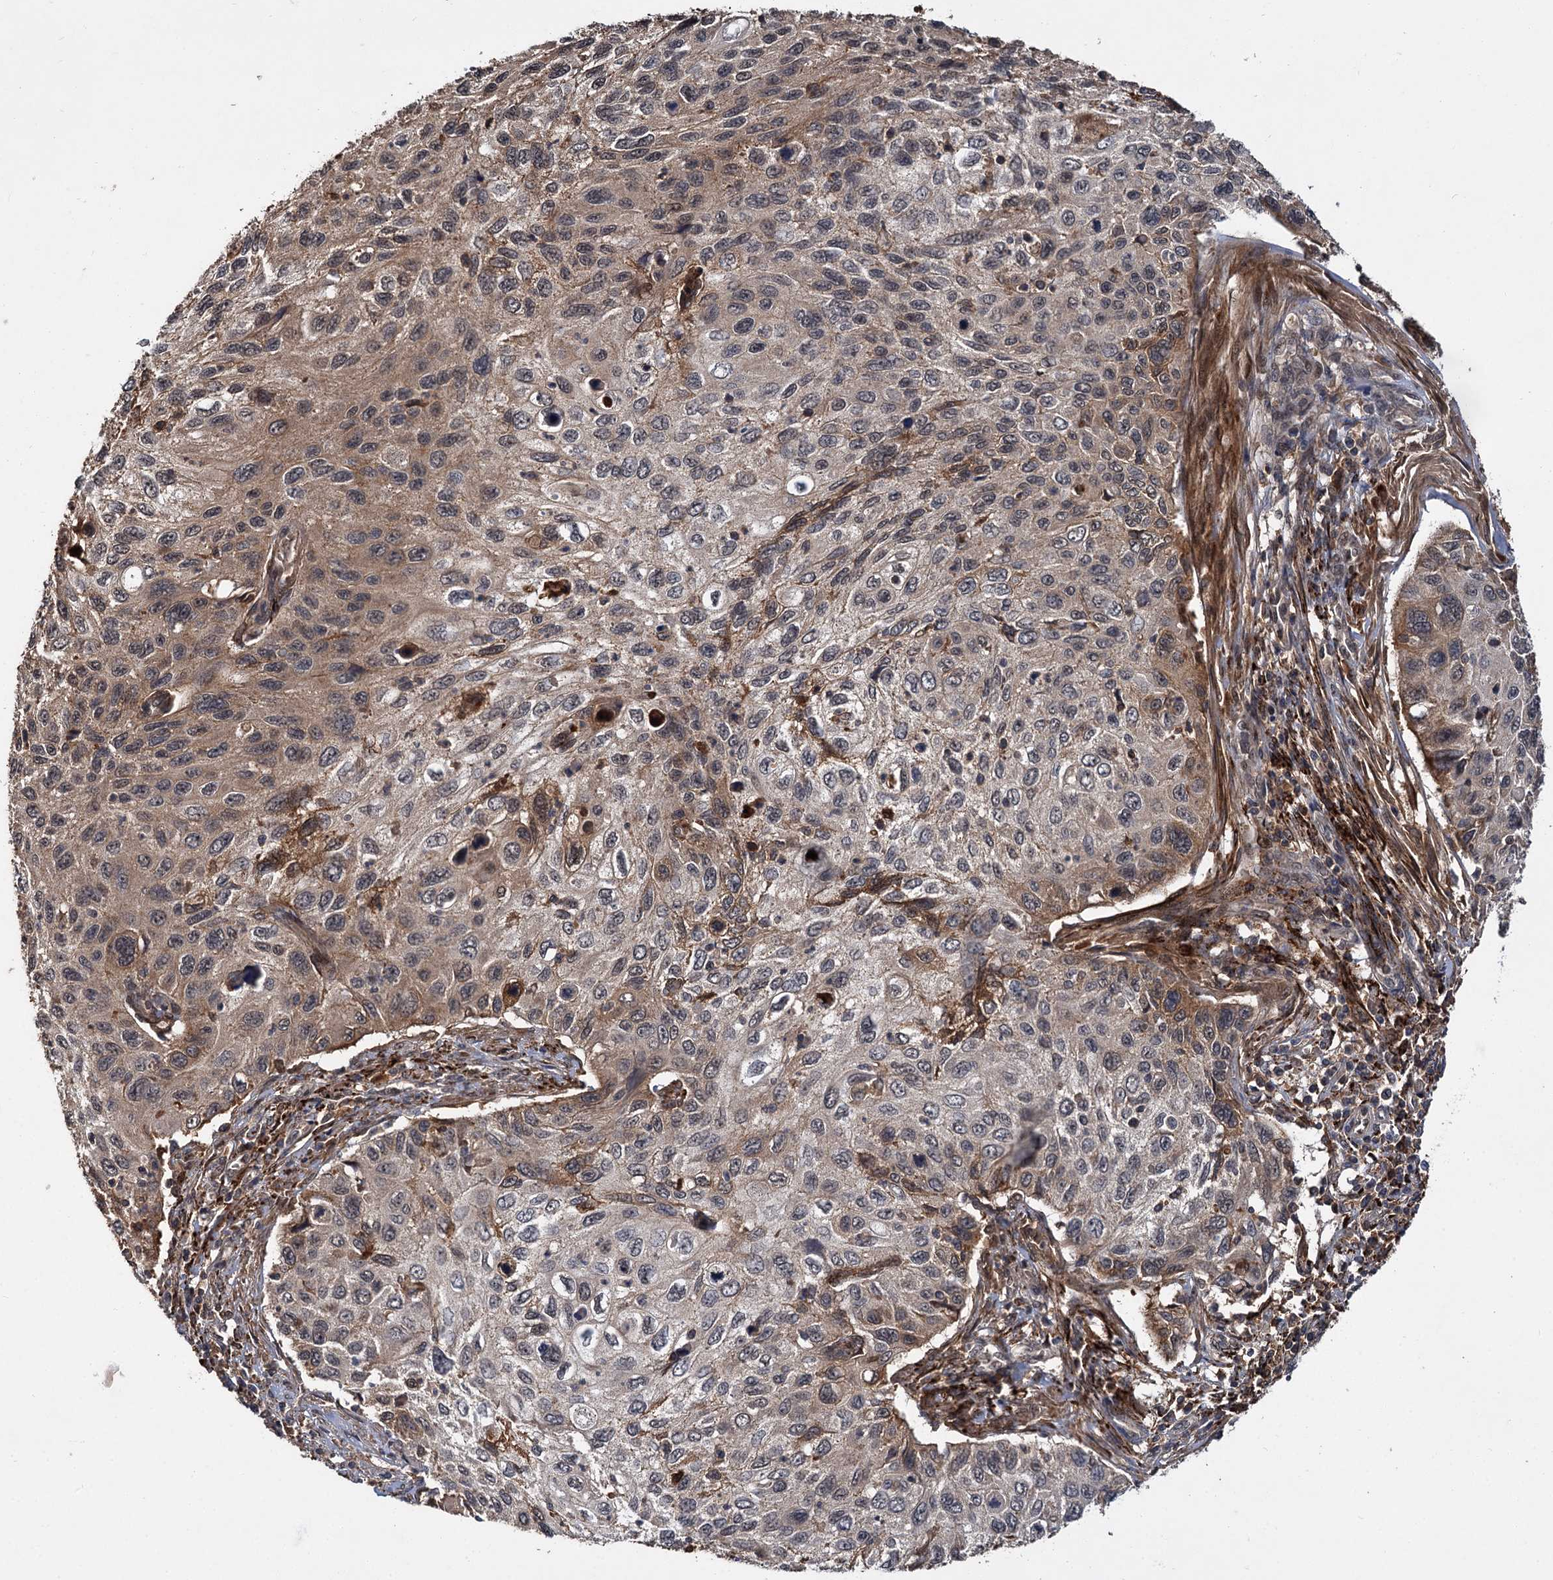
{"staining": {"intensity": "moderate", "quantity": "25%-75%", "location": "cytoplasmic/membranous"}, "tissue": "cervical cancer", "cell_type": "Tumor cells", "image_type": "cancer", "snomed": [{"axis": "morphology", "description": "Squamous cell carcinoma, NOS"}, {"axis": "topography", "description": "Cervix"}], "caption": "This image displays IHC staining of cervical cancer, with medium moderate cytoplasmic/membranous staining in about 25%-75% of tumor cells.", "gene": "MBD6", "patient": {"sex": "female", "age": 70}}